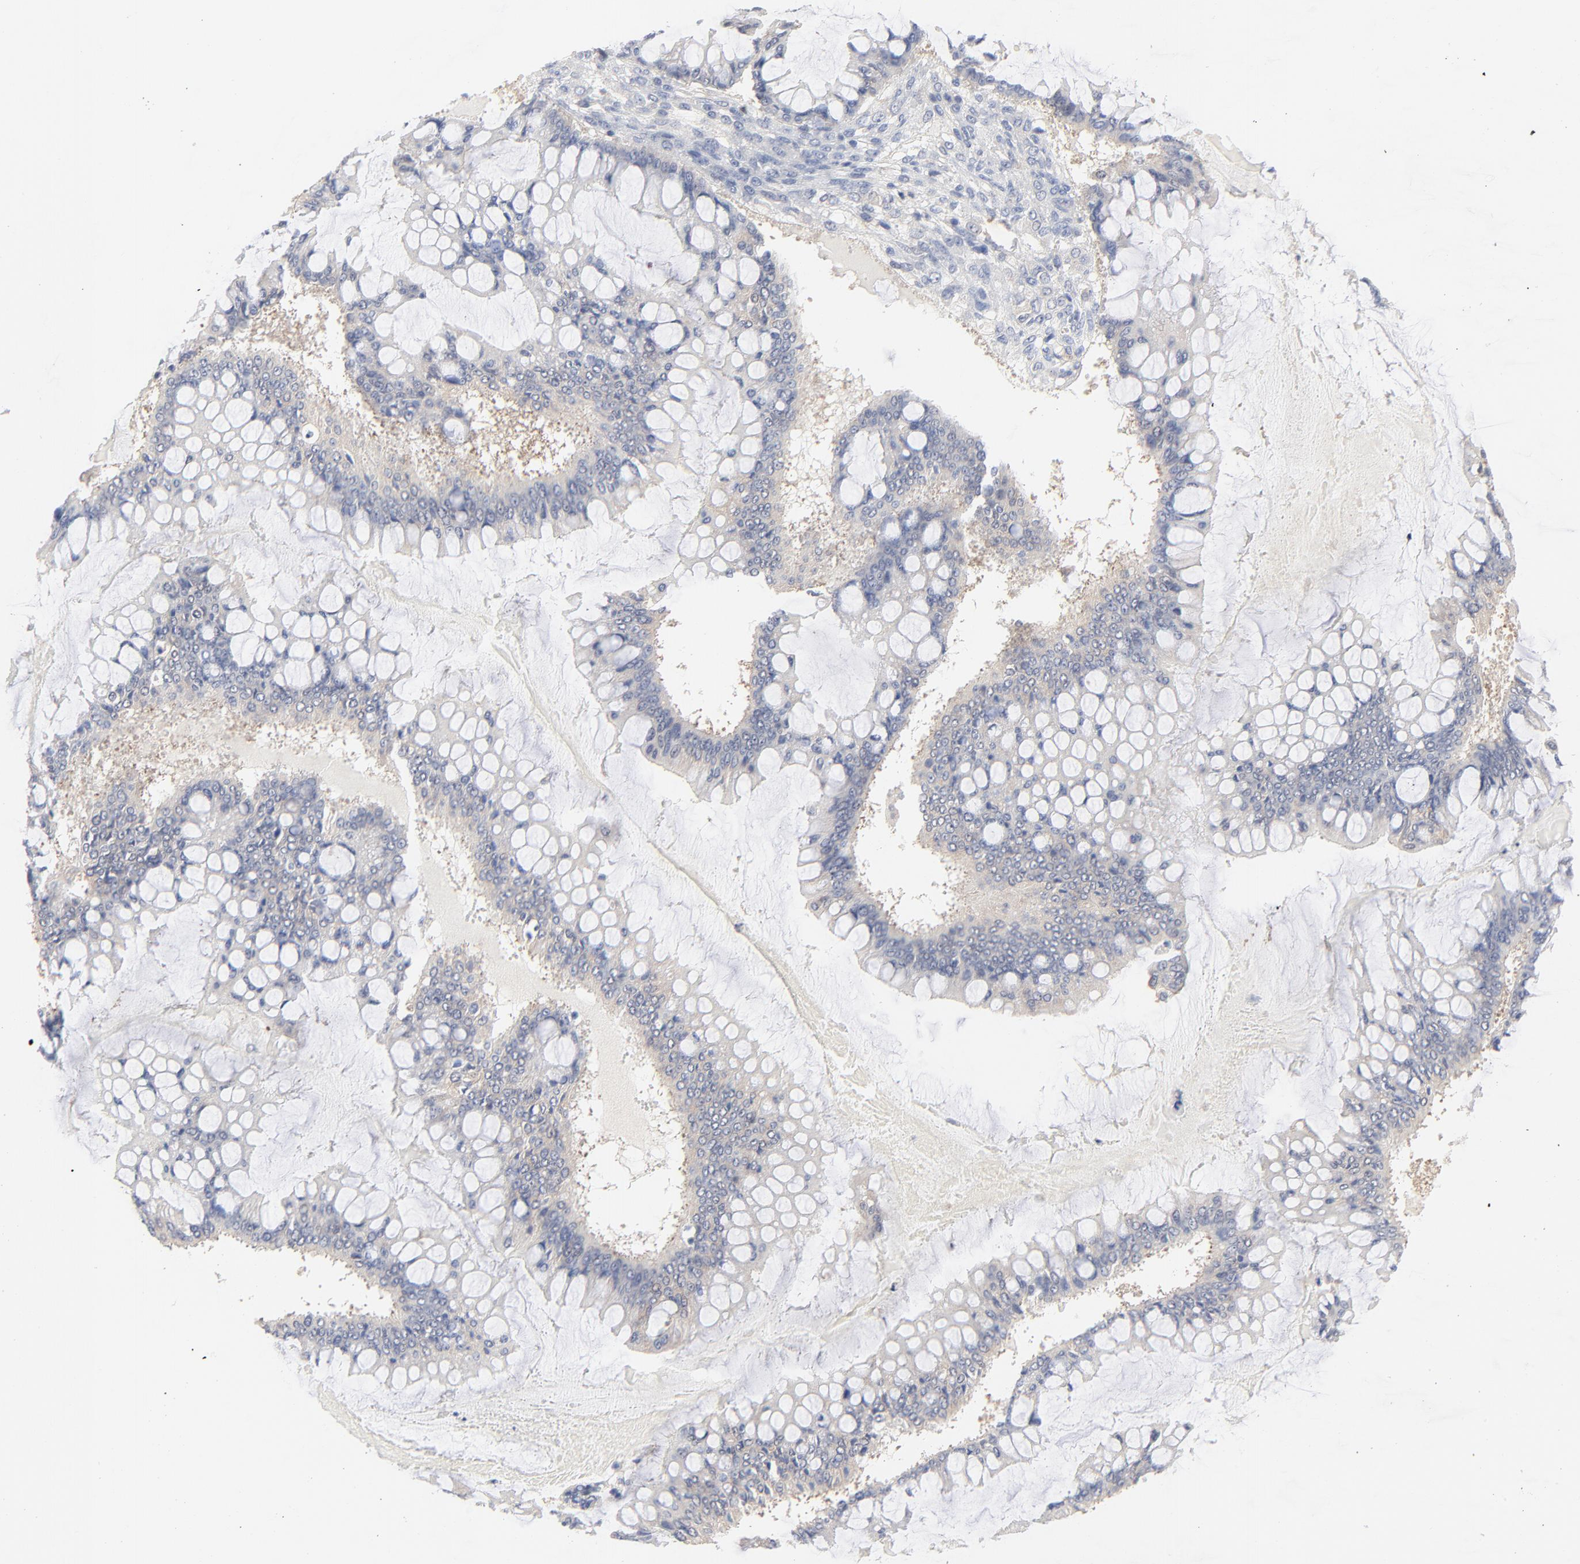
{"staining": {"intensity": "weak", "quantity": ">75%", "location": "cytoplasmic/membranous"}, "tissue": "ovarian cancer", "cell_type": "Tumor cells", "image_type": "cancer", "snomed": [{"axis": "morphology", "description": "Cystadenocarcinoma, mucinous, NOS"}, {"axis": "topography", "description": "Ovary"}], "caption": "An image of human ovarian cancer (mucinous cystadenocarcinoma) stained for a protein demonstrates weak cytoplasmic/membranous brown staining in tumor cells. Using DAB (brown) and hematoxylin (blue) stains, captured at high magnification using brightfield microscopy.", "gene": "CAB39L", "patient": {"sex": "female", "age": 73}}